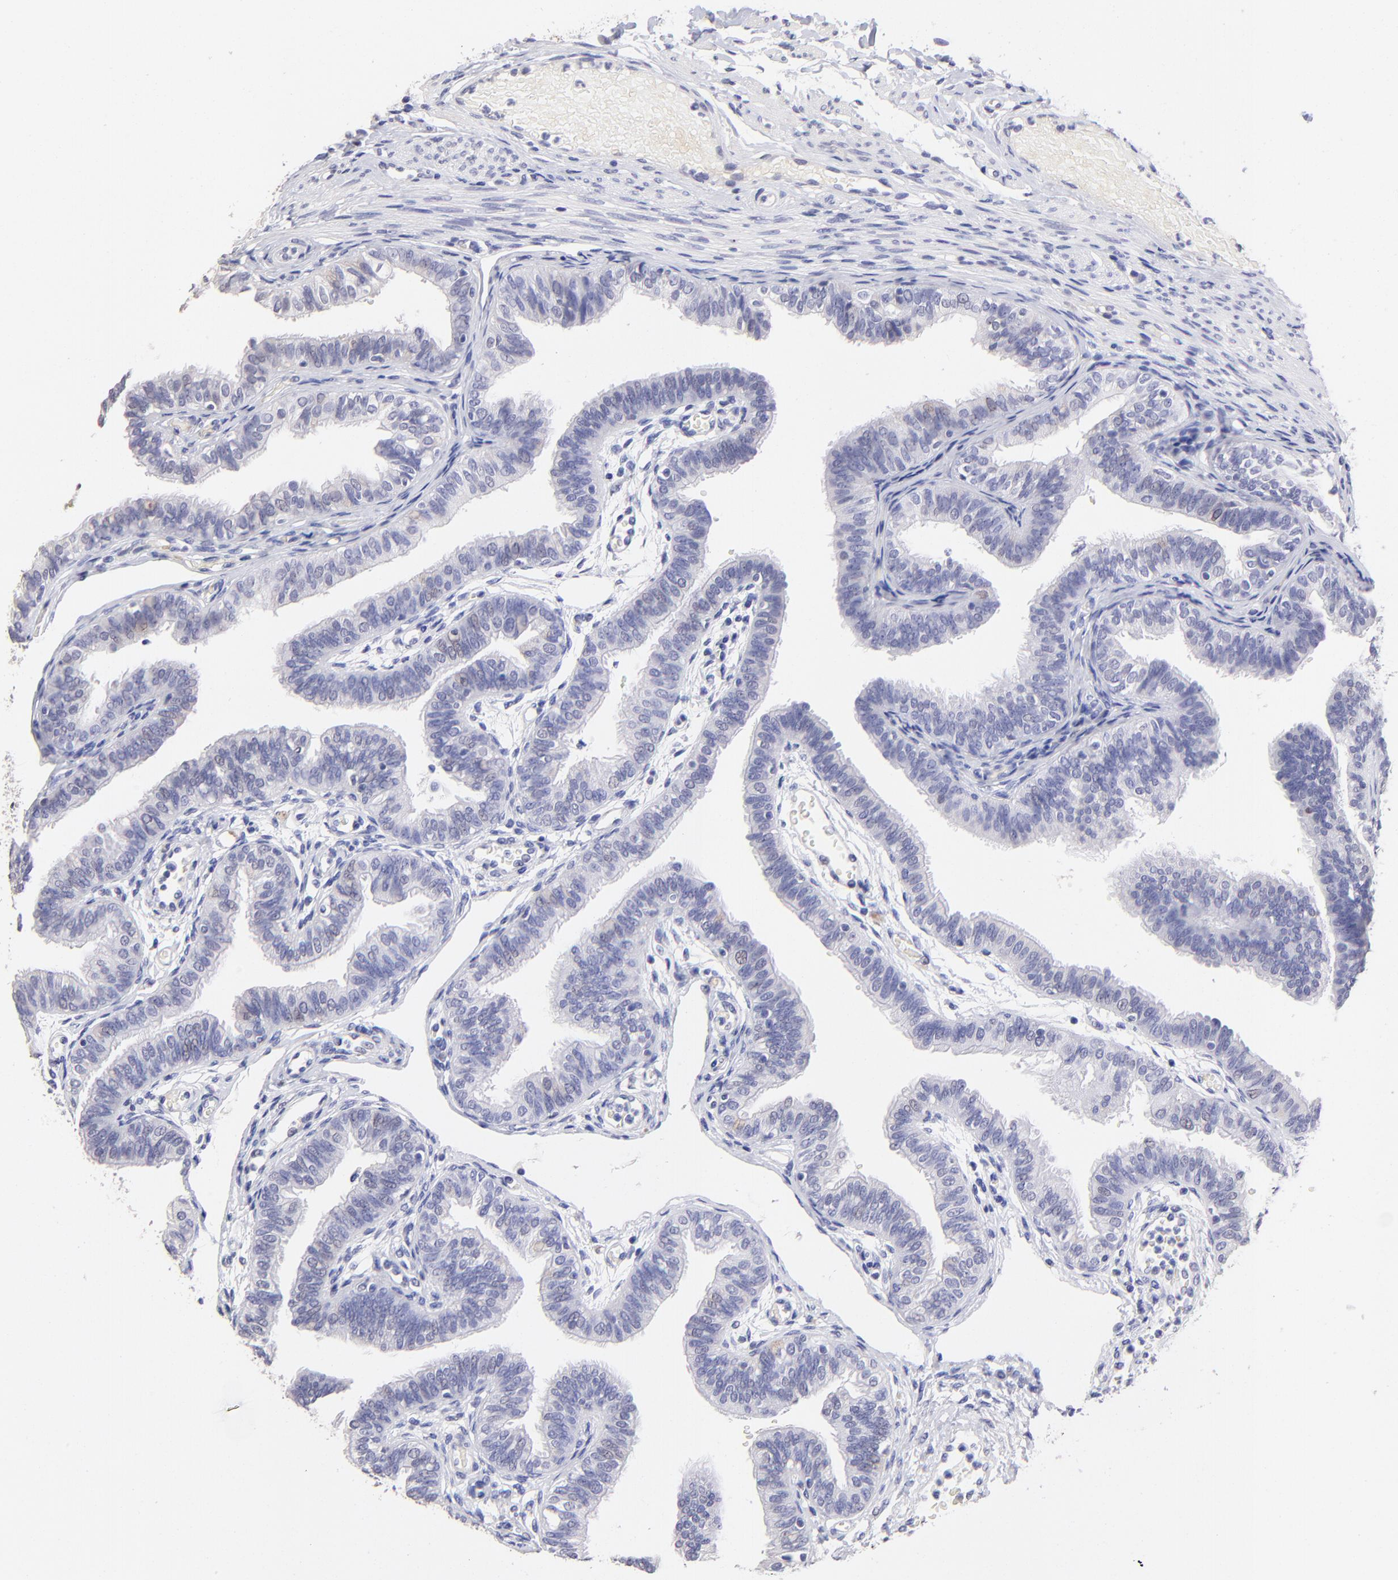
{"staining": {"intensity": "negative", "quantity": "none", "location": "none"}, "tissue": "fallopian tube", "cell_type": "Glandular cells", "image_type": "normal", "snomed": [{"axis": "morphology", "description": "Normal tissue, NOS"}, {"axis": "morphology", "description": "Dermoid, NOS"}, {"axis": "topography", "description": "Fallopian tube"}], "caption": "Fallopian tube stained for a protein using immunohistochemistry (IHC) demonstrates no expression glandular cells.", "gene": "DNMT1", "patient": {"sex": "female", "age": 33}}